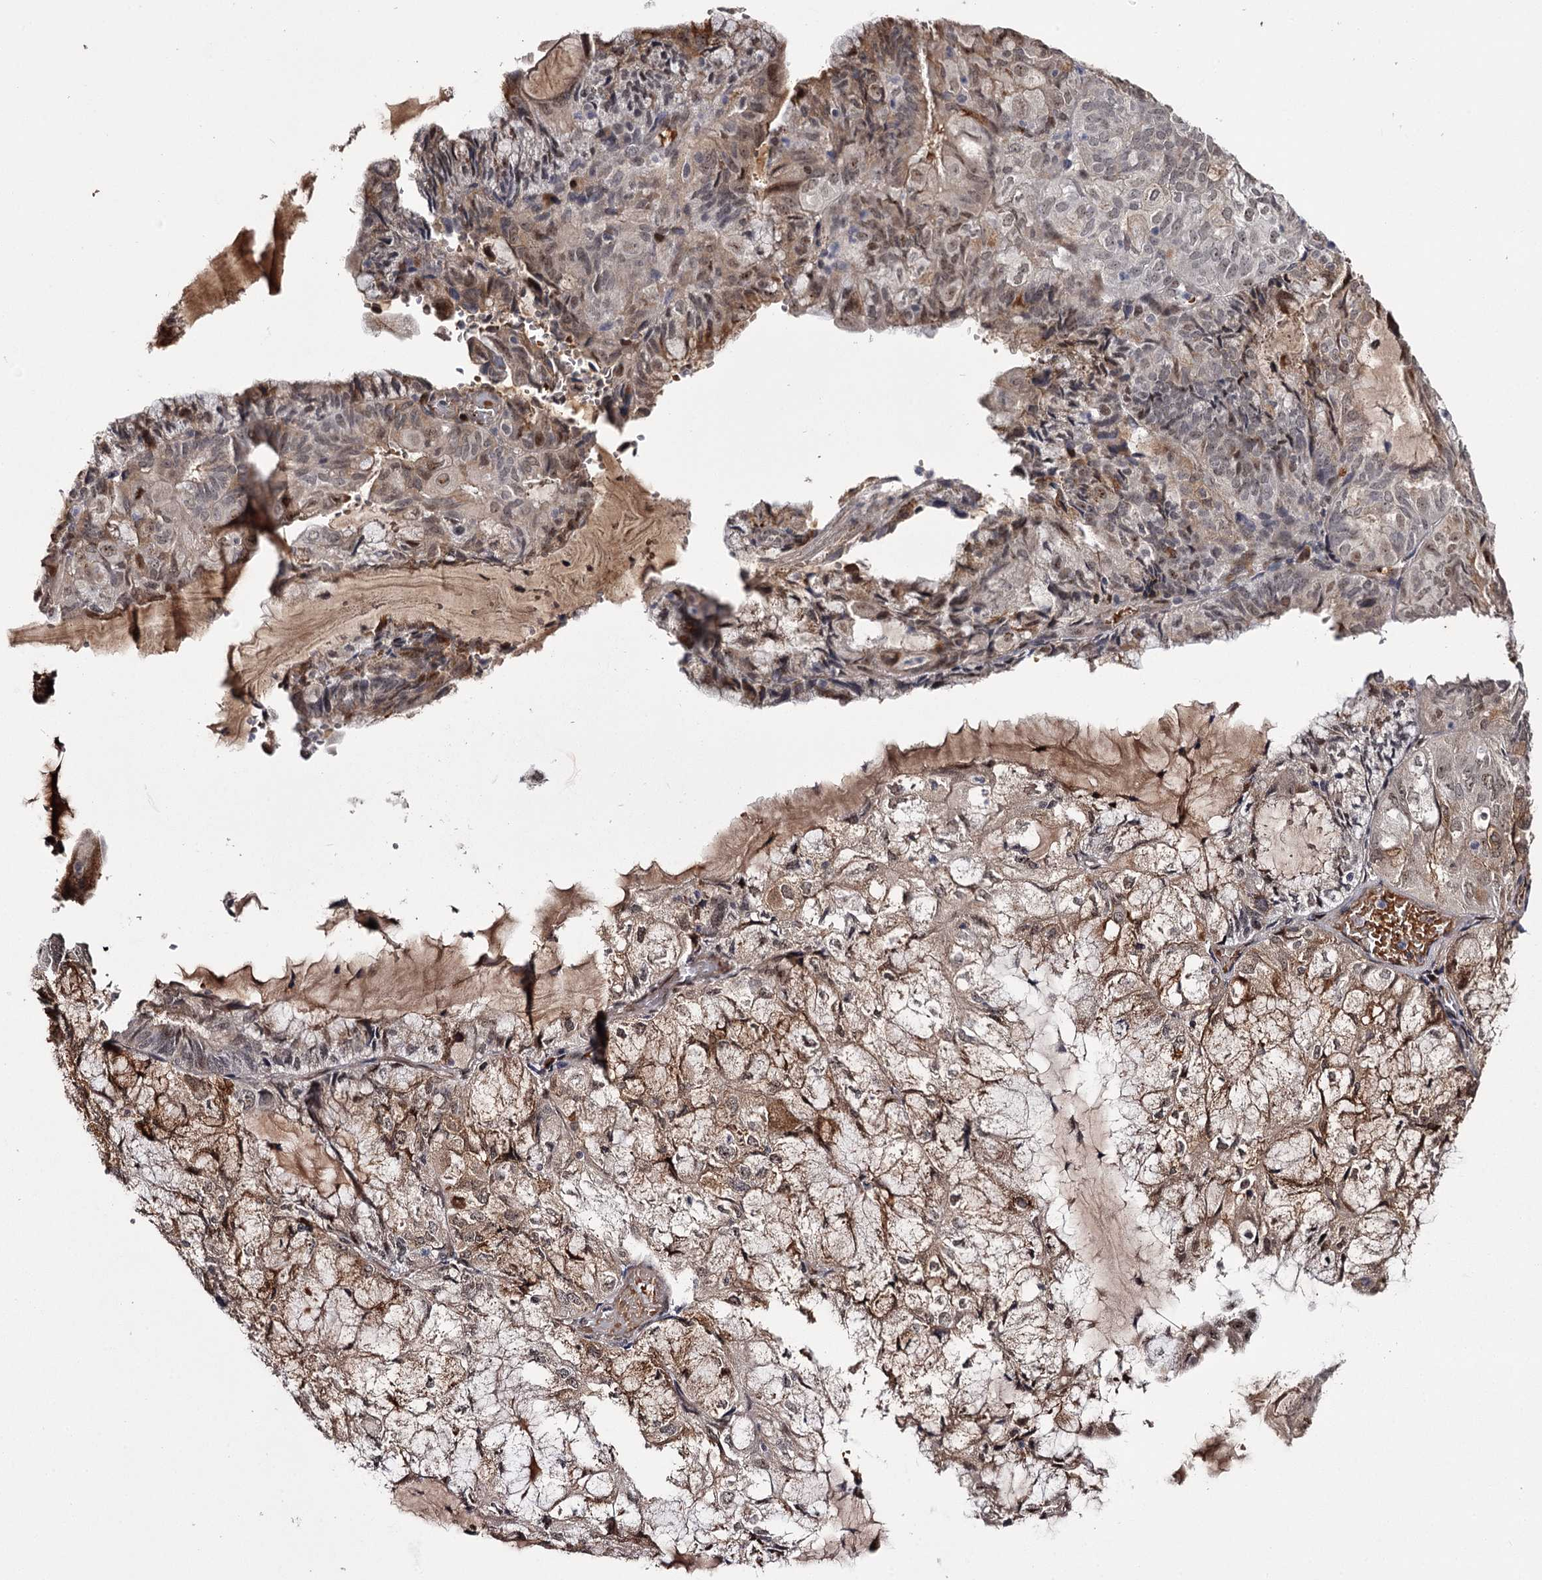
{"staining": {"intensity": "moderate", "quantity": "25%-75%", "location": "cytoplasmic/membranous,nuclear"}, "tissue": "endometrial cancer", "cell_type": "Tumor cells", "image_type": "cancer", "snomed": [{"axis": "morphology", "description": "Adenocarcinoma, NOS"}, {"axis": "topography", "description": "Endometrium"}], "caption": "High-power microscopy captured an IHC image of endometrial cancer (adenocarcinoma), revealing moderate cytoplasmic/membranous and nuclear positivity in approximately 25%-75% of tumor cells.", "gene": "RNF44", "patient": {"sex": "female", "age": 81}}